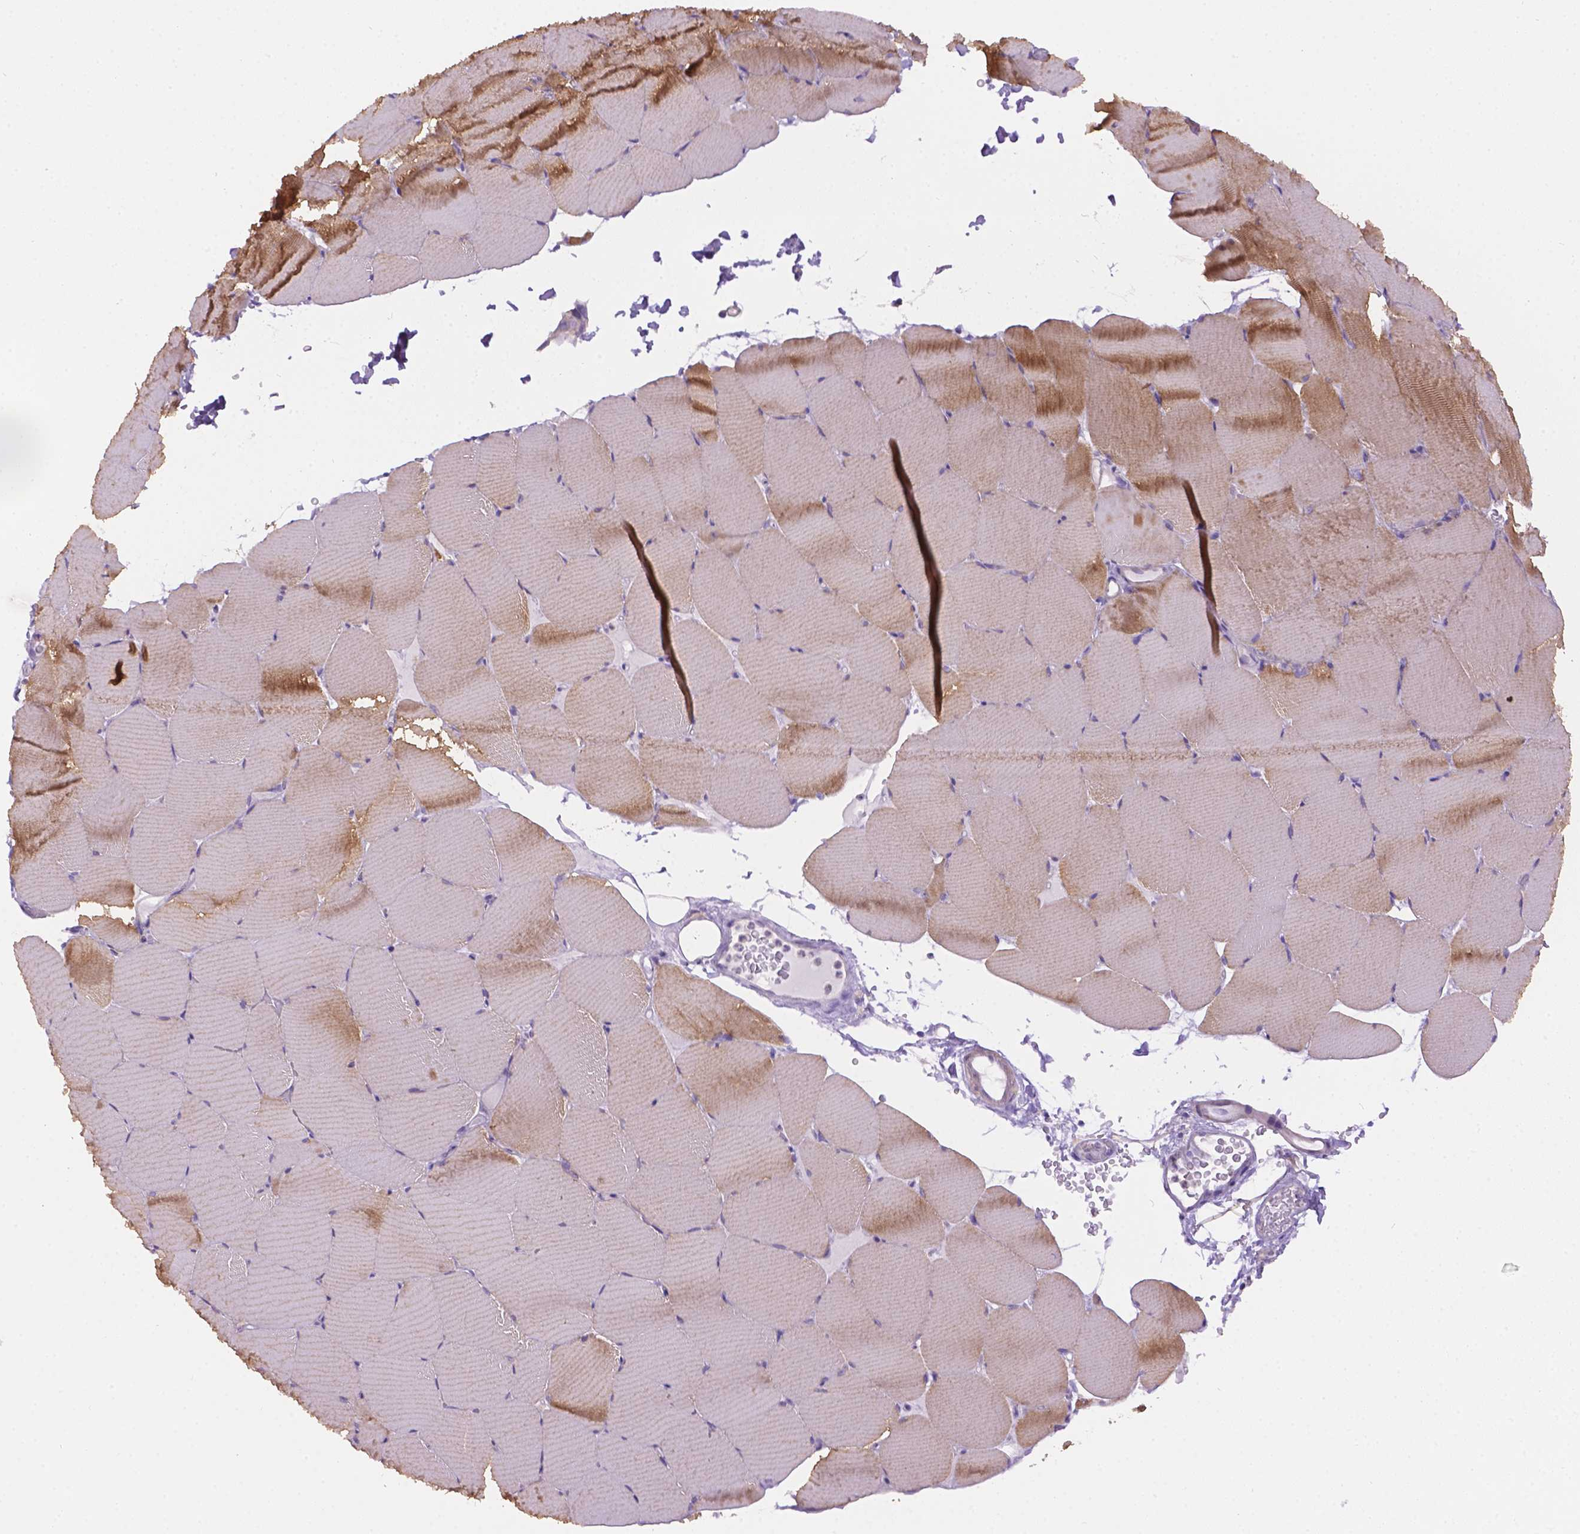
{"staining": {"intensity": "moderate", "quantity": "25%-75%", "location": "cytoplasmic/membranous"}, "tissue": "skeletal muscle", "cell_type": "Myocytes", "image_type": "normal", "snomed": [{"axis": "morphology", "description": "Normal tissue, NOS"}, {"axis": "topography", "description": "Skeletal muscle"}], "caption": "The micrograph reveals staining of benign skeletal muscle, revealing moderate cytoplasmic/membranous protein positivity (brown color) within myocytes. (IHC, brightfield microscopy, high magnification).", "gene": "CDH7", "patient": {"sex": "female", "age": 37}}